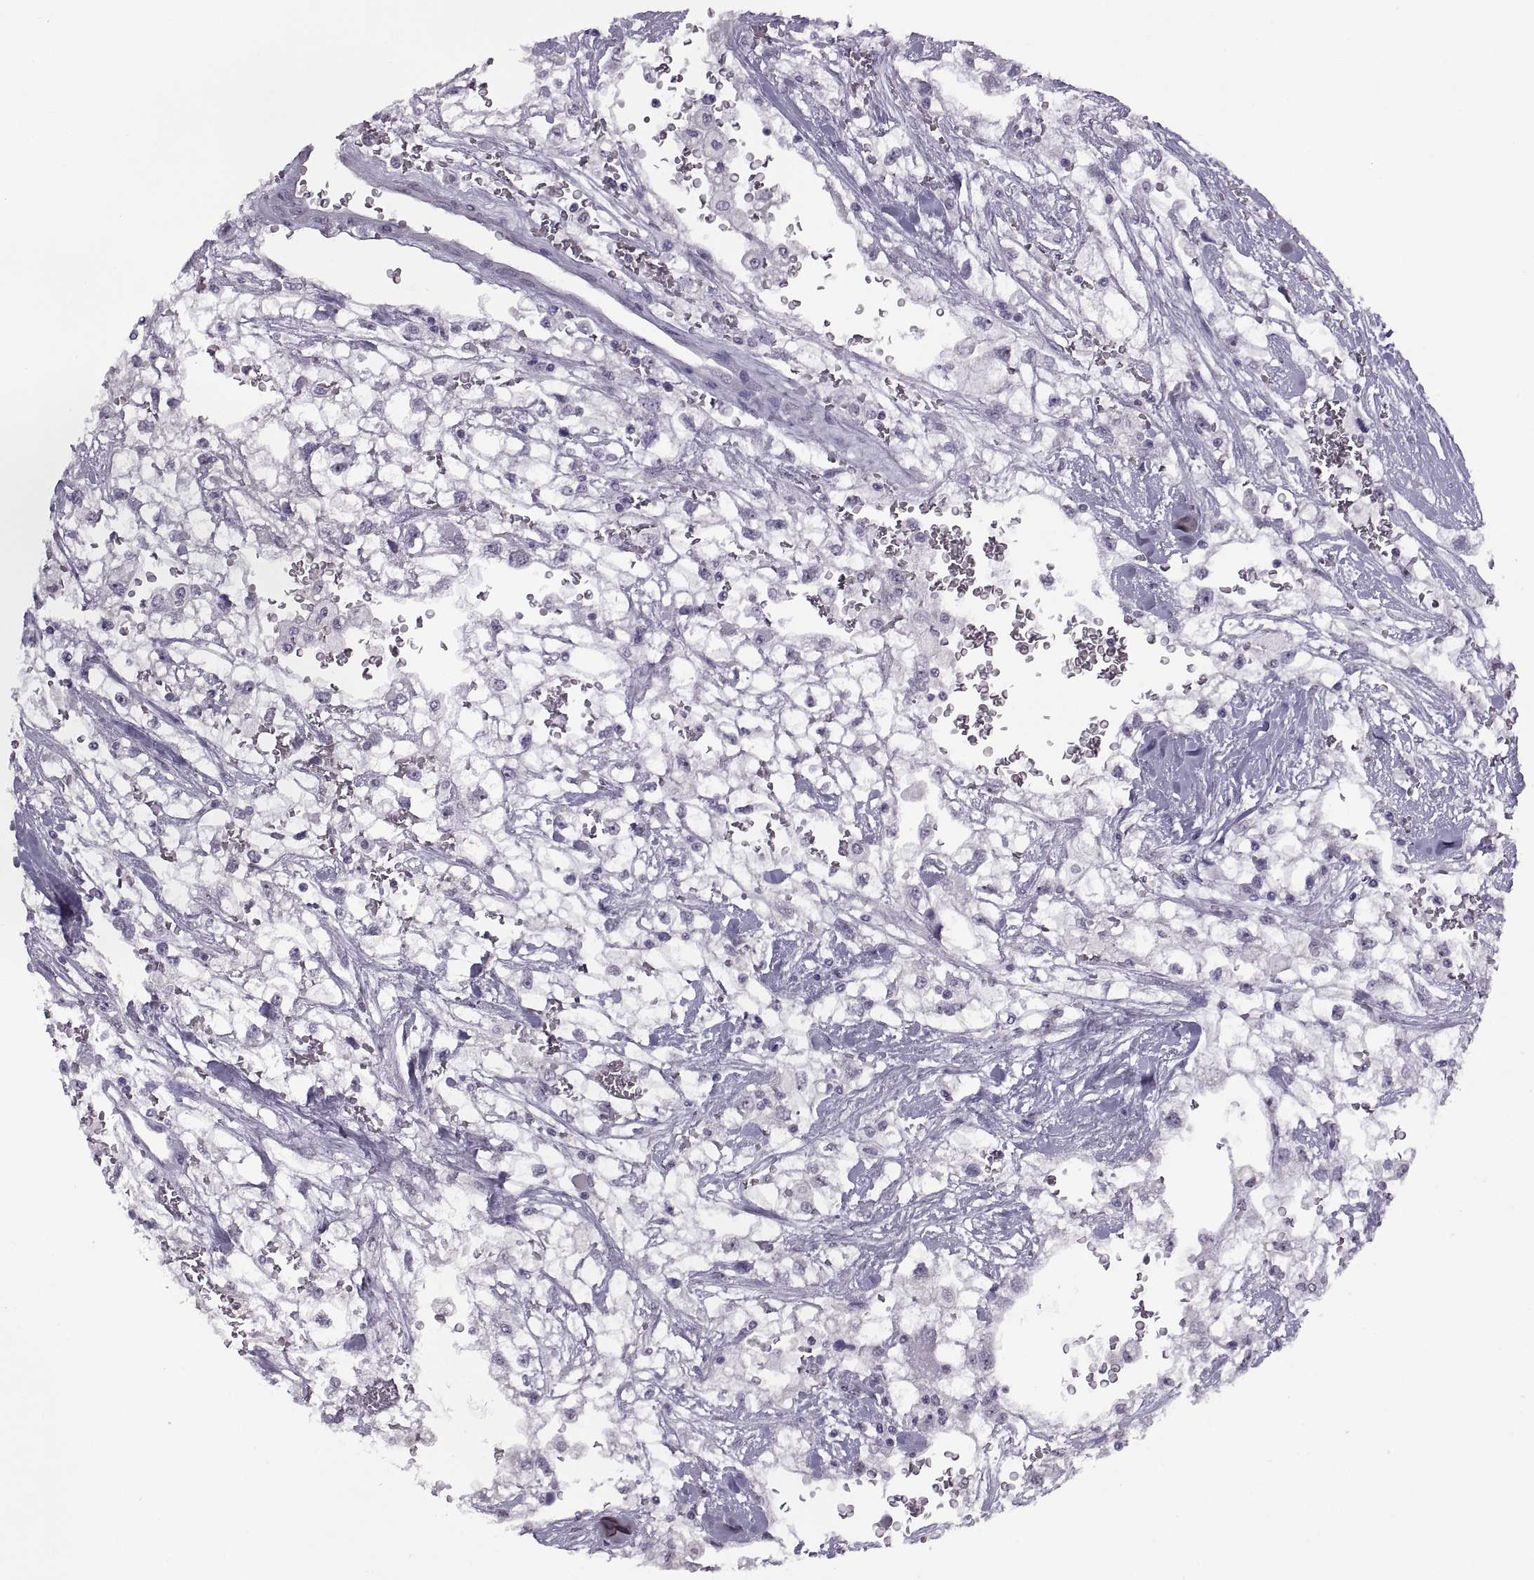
{"staining": {"intensity": "negative", "quantity": "none", "location": "none"}, "tissue": "renal cancer", "cell_type": "Tumor cells", "image_type": "cancer", "snomed": [{"axis": "morphology", "description": "Adenocarcinoma, NOS"}, {"axis": "topography", "description": "Kidney"}], "caption": "A photomicrograph of human adenocarcinoma (renal) is negative for staining in tumor cells.", "gene": "ASIC2", "patient": {"sex": "male", "age": 59}}